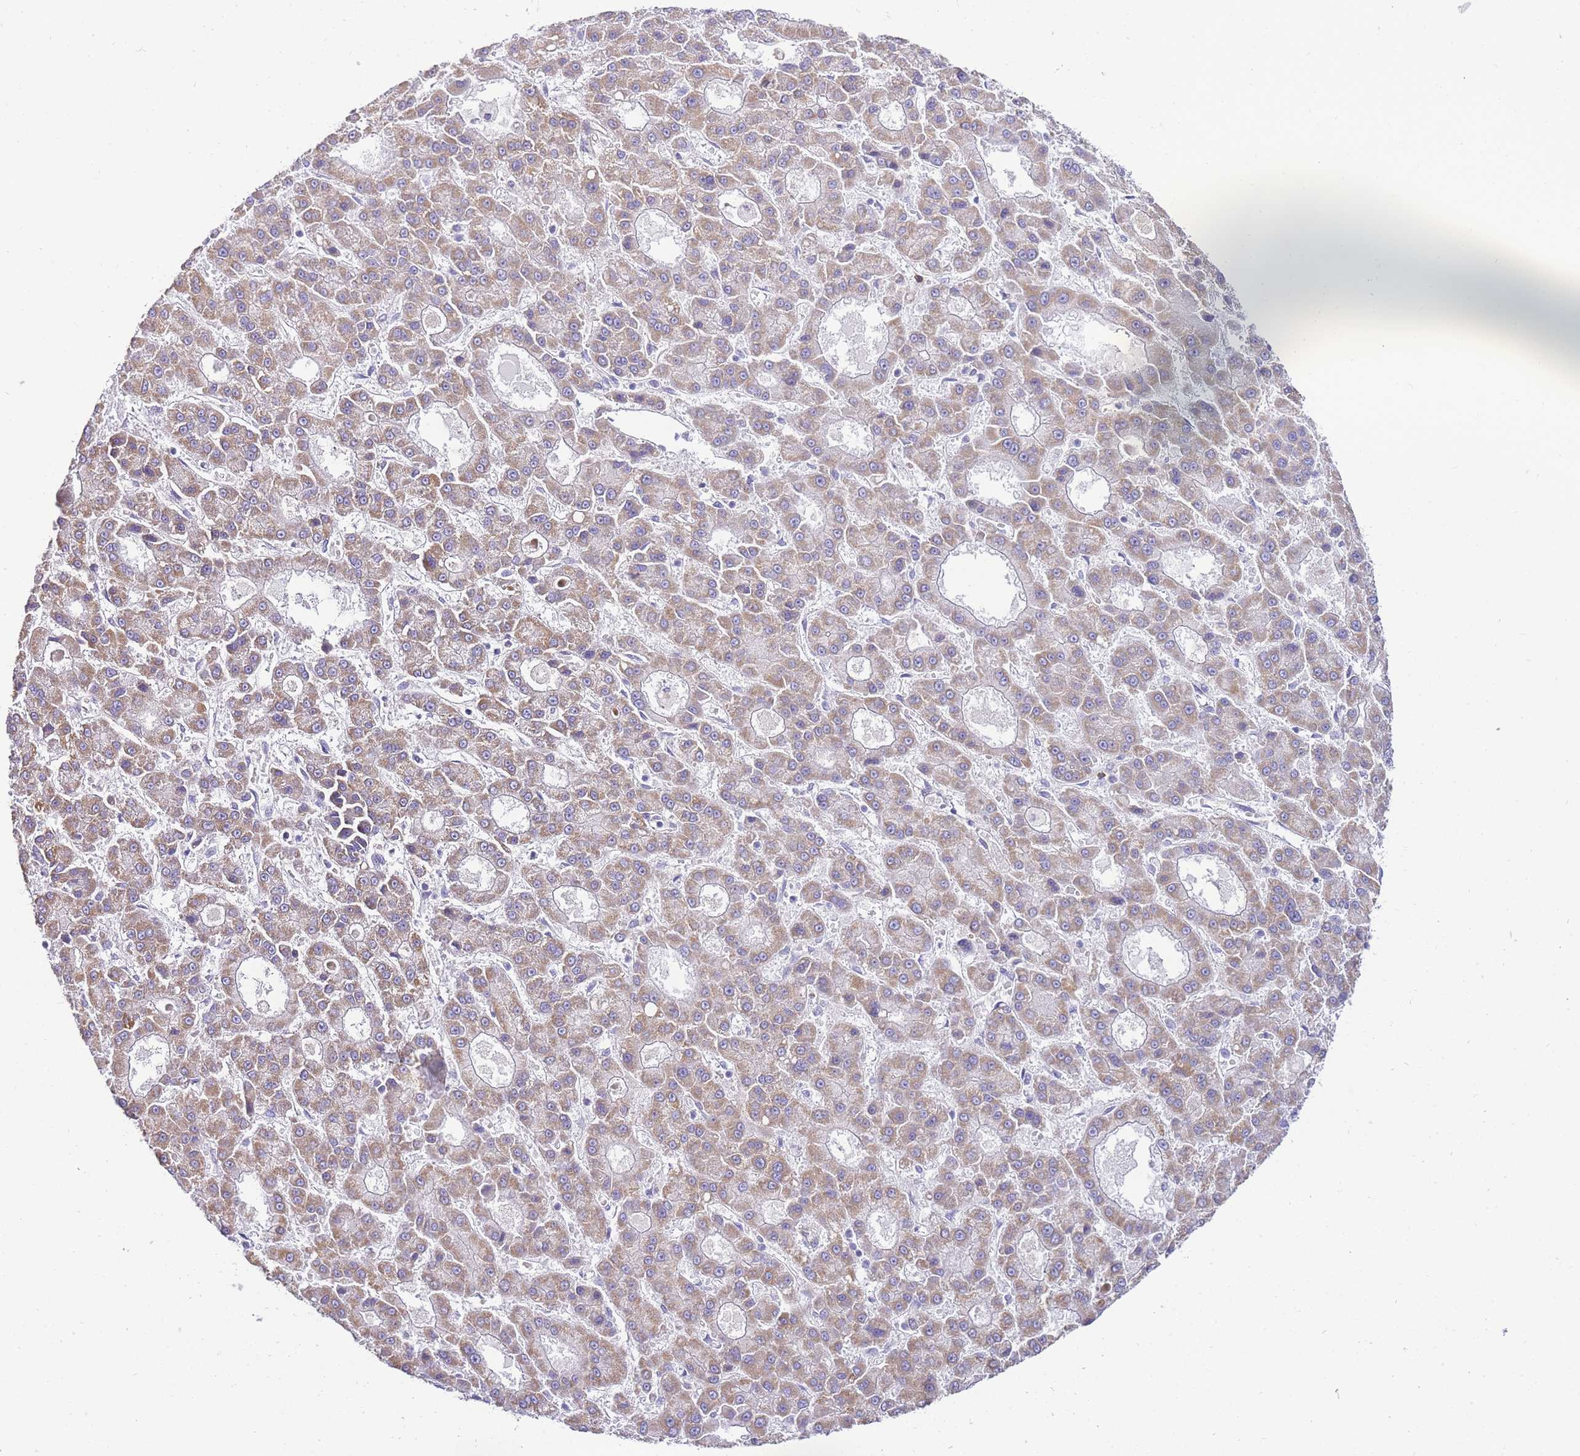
{"staining": {"intensity": "weak", "quantity": ">75%", "location": "cytoplasmic/membranous"}, "tissue": "liver cancer", "cell_type": "Tumor cells", "image_type": "cancer", "snomed": [{"axis": "morphology", "description": "Carcinoma, Hepatocellular, NOS"}, {"axis": "topography", "description": "Liver"}], "caption": "A high-resolution micrograph shows IHC staining of hepatocellular carcinoma (liver), which reveals weak cytoplasmic/membranous staining in approximately >75% of tumor cells. (DAB IHC with brightfield microscopy, high magnification).", "gene": "PDCD7", "patient": {"sex": "male", "age": 70}}